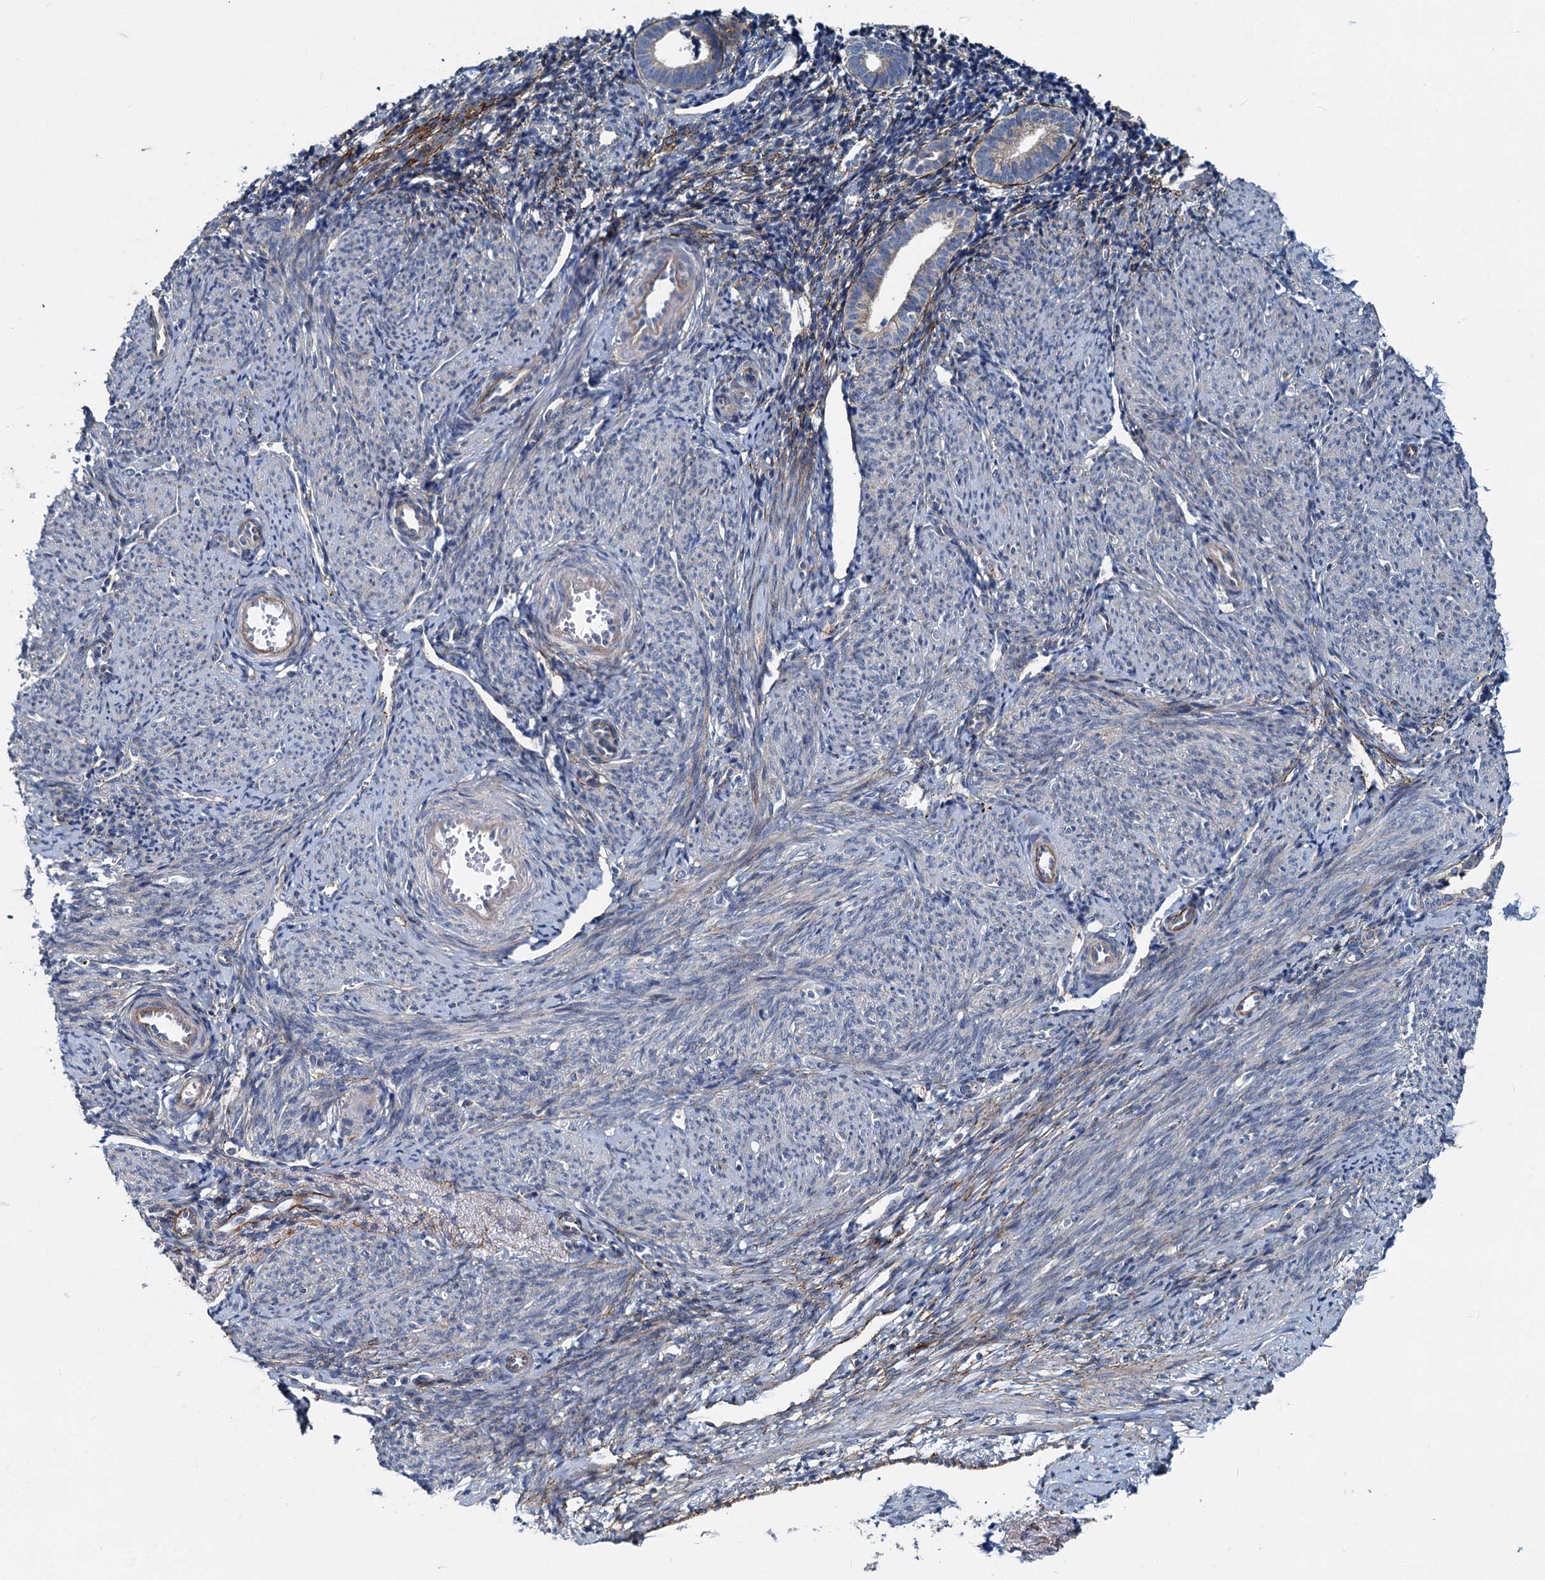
{"staining": {"intensity": "negative", "quantity": "none", "location": "none"}, "tissue": "endometrium", "cell_type": "Cells in endometrial stroma", "image_type": "normal", "snomed": [{"axis": "morphology", "description": "Normal tissue, NOS"}, {"axis": "topography", "description": "Endometrium"}], "caption": "High power microscopy micrograph of an immunohistochemistry micrograph of normal endometrium, revealing no significant staining in cells in endometrial stroma.", "gene": "ADCY2", "patient": {"sex": "female", "age": 56}}